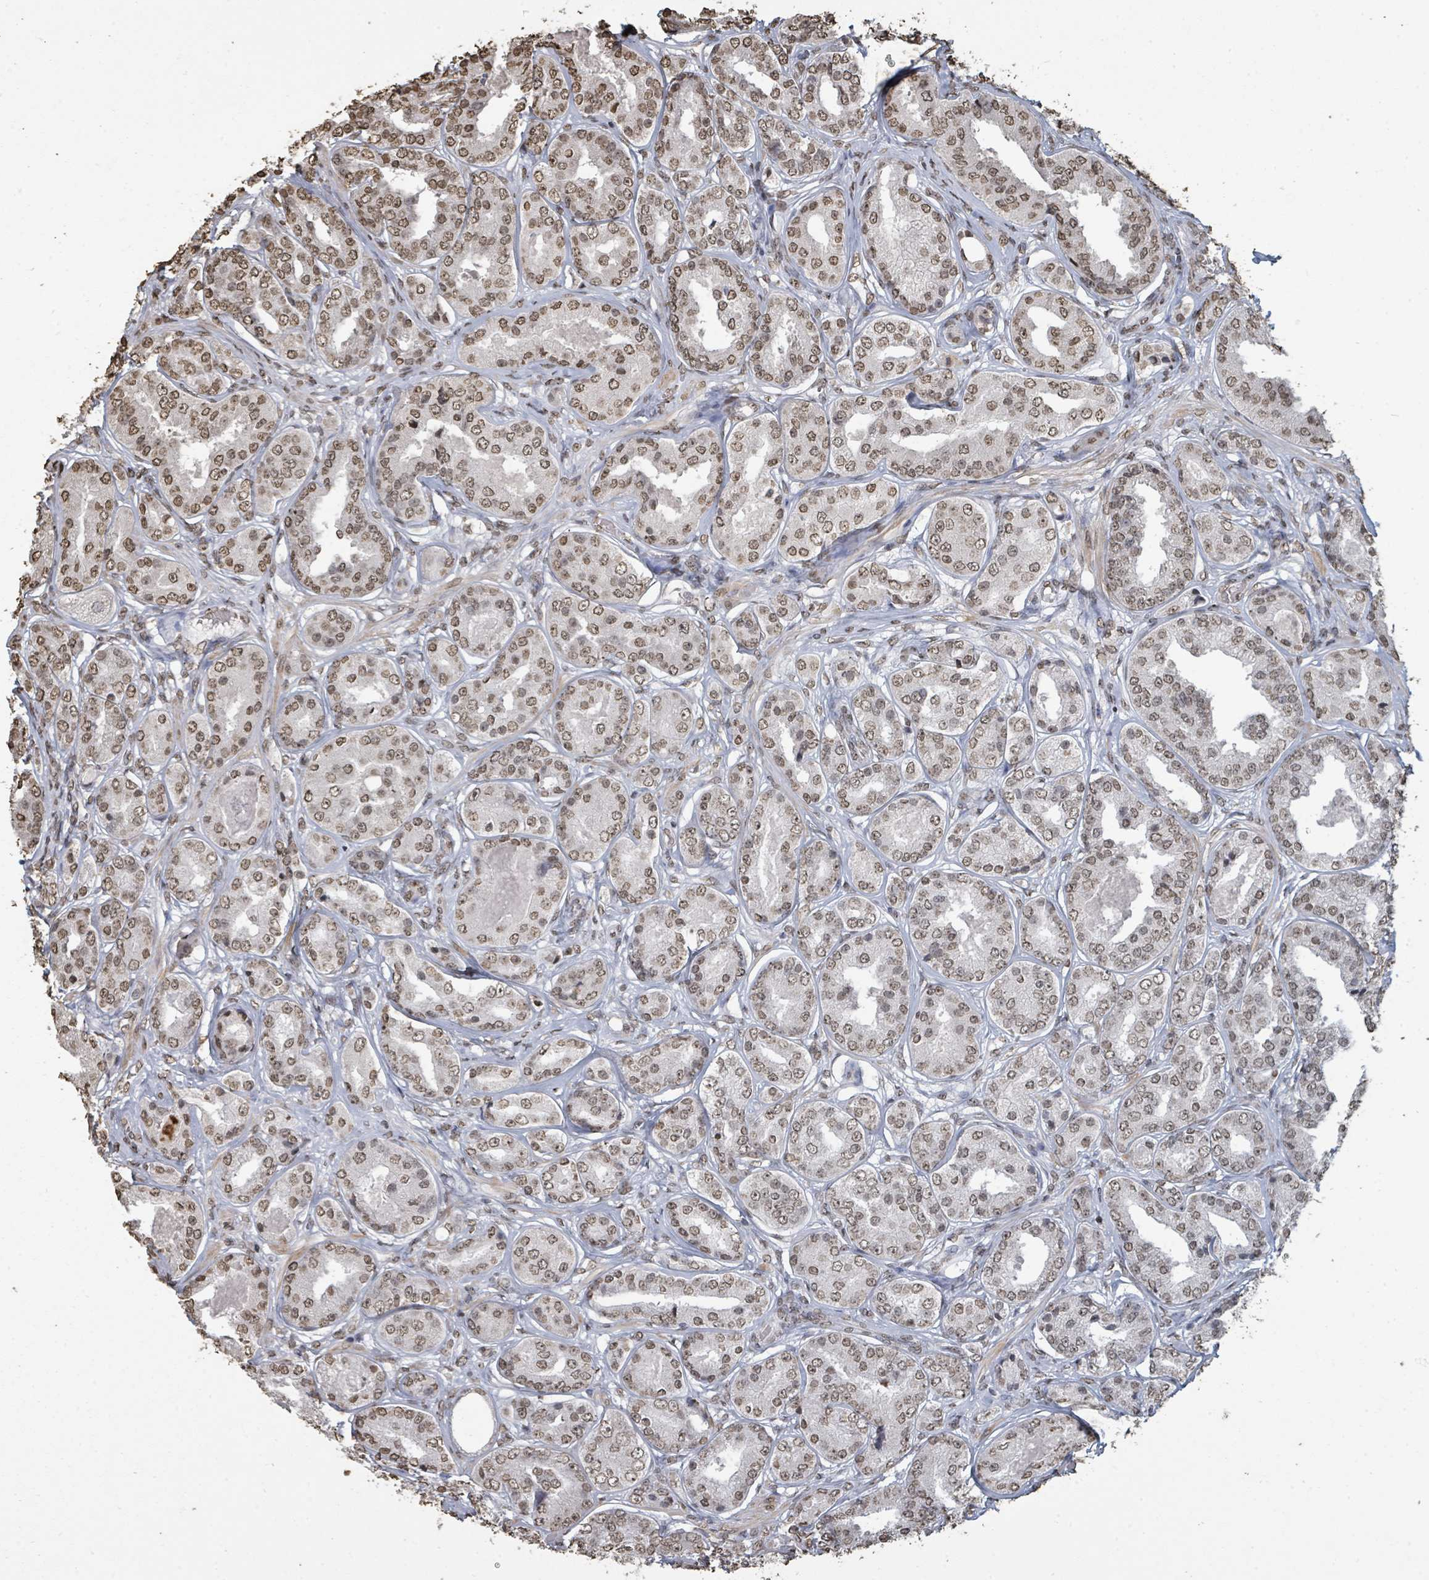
{"staining": {"intensity": "moderate", "quantity": ">75%", "location": "nuclear"}, "tissue": "prostate cancer", "cell_type": "Tumor cells", "image_type": "cancer", "snomed": [{"axis": "morphology", "description": "Adenocarcinoma, High grade"}, {"axis": "topography", "description": "Prostate"}], "caption": "The immunohistochemical stain highlights moderate nuclear positivity in tumor cells of prostate adenocarcinoma (high-grade) tissue. The staining was performed using DAB (3,3'-diaminobenzidine), with brown indicating positive protein expression. Nuclei are stained blue with hematoxylin.", "gene": "MRPS12", "patient": {"sex": "male", "age": 63}}